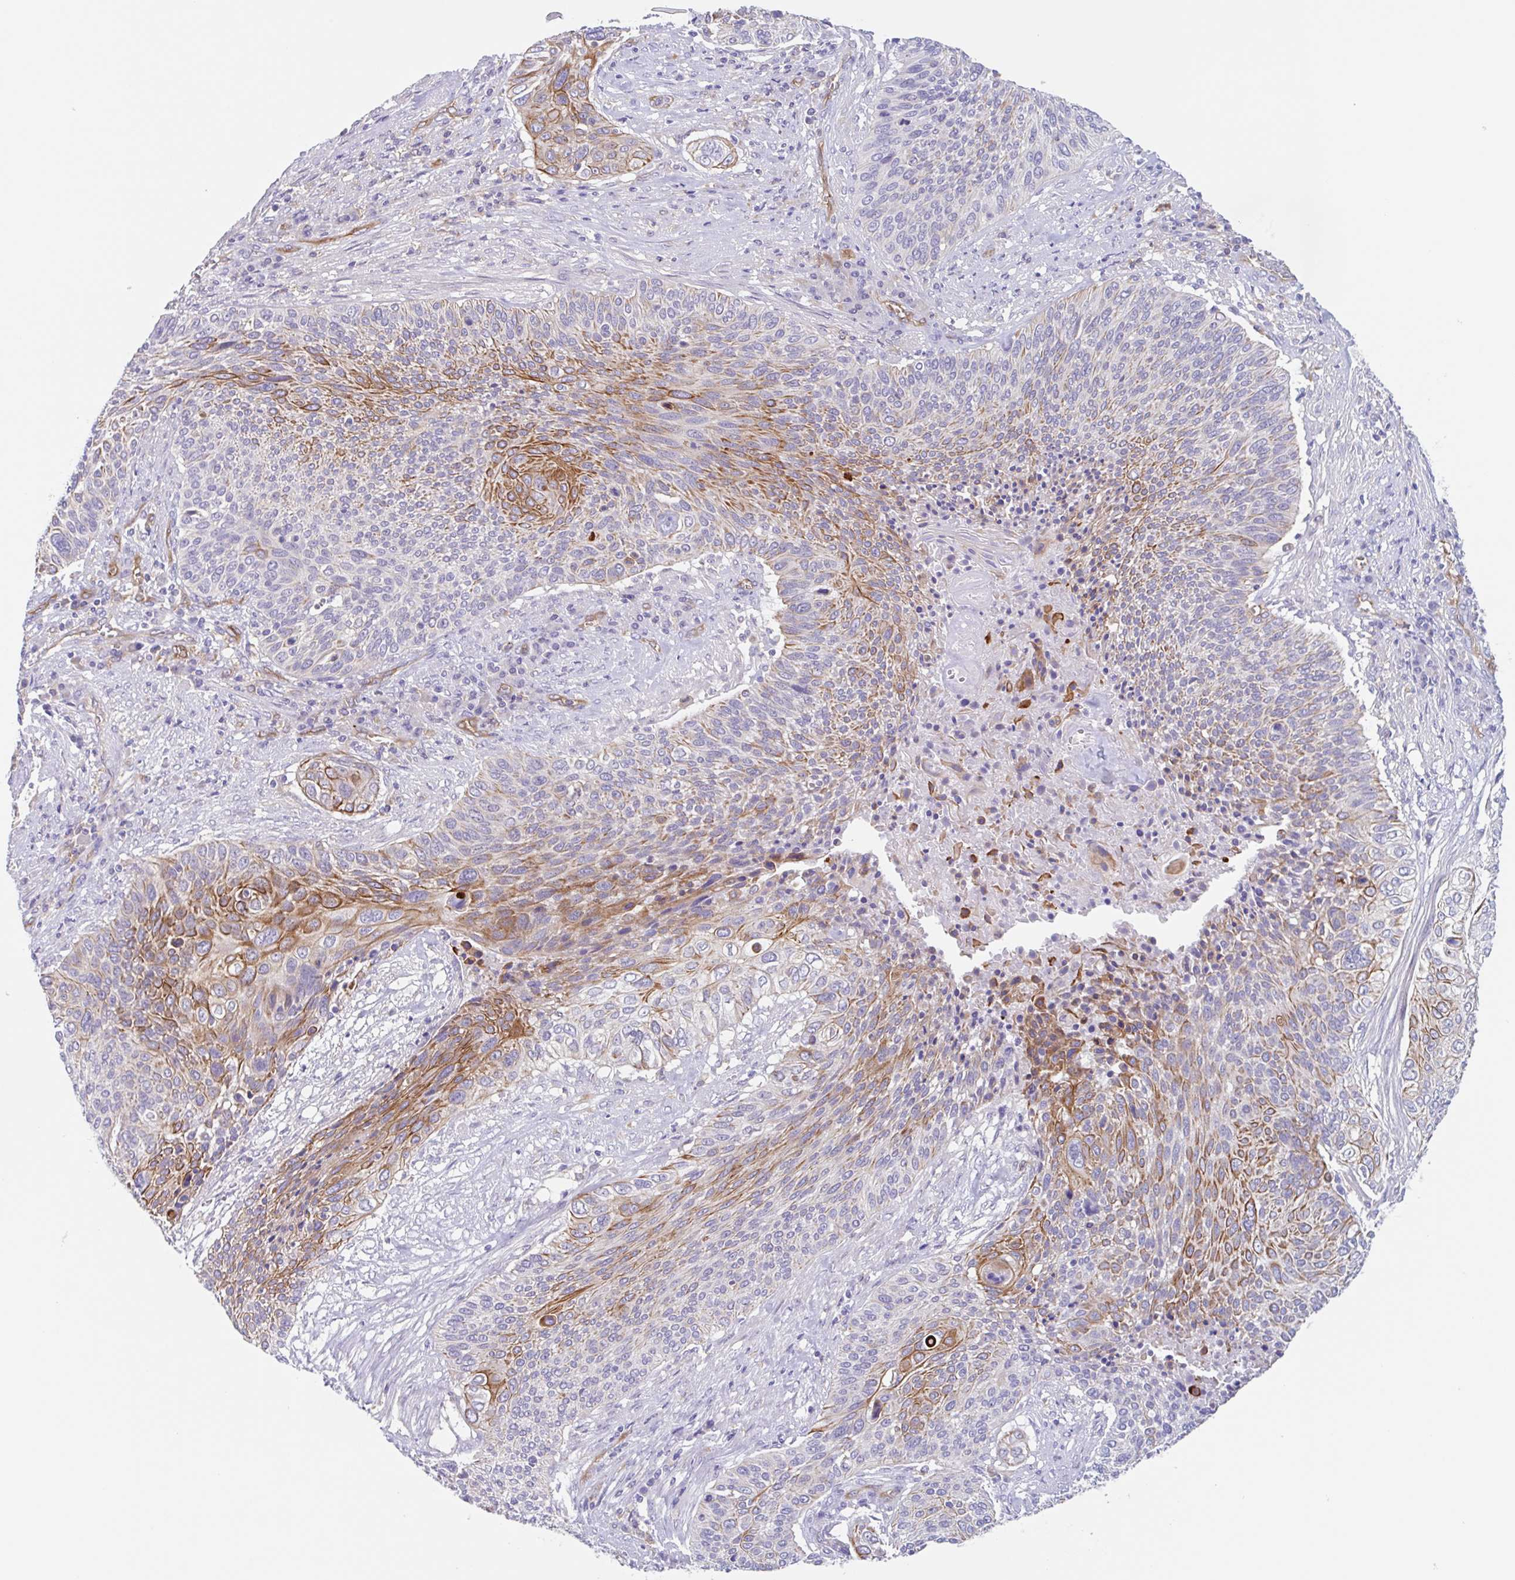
{"staining": {"intensity": "moderate", "quantity": "<25%", "location": "cytoplasmic/membranous"}, "tissue": "cervical cancer", "cell_type": "Tumor cells", "image_type": "cancer", "snomed": [{"axis": "morphology", "description": "Squamous cell carcinoma, NOS"}, {"axis": "topography", "description": "Cervix"}], "caption": "Moderate cytoplasmic/membranous staining for a protein is identified in about <25% of tumor cells of squamous cell carcinoma (cervical) using immunohistochemistry (IHC).", "gene": "EHD4", "patient": {"sex": "female", "age": 31}}